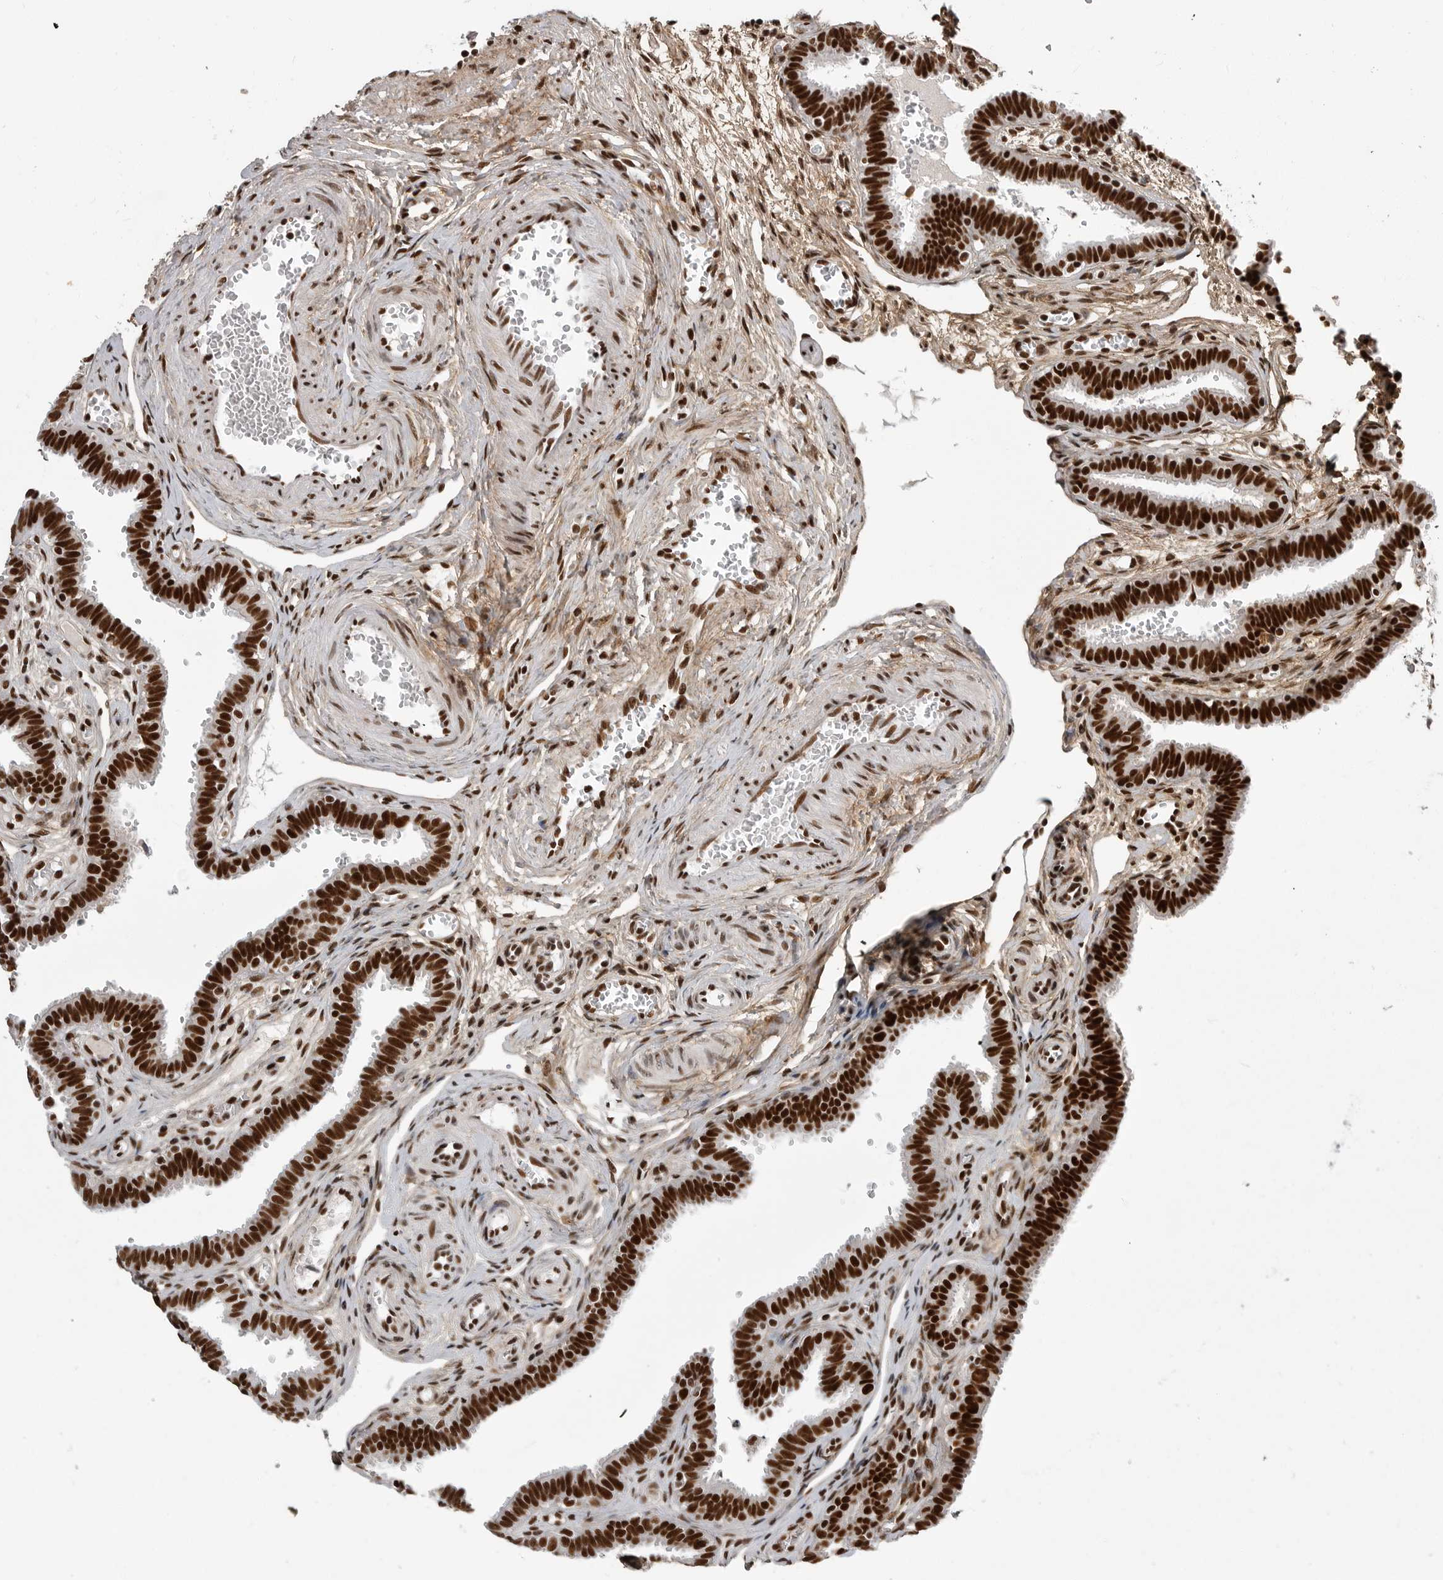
{"staining": {"intensity": "strong", "quantity": ">75%", "location": "nuclear"}, "tissue": "fallopian tube", "cell_type": "Glandular cells", "image_type": "normal", "snomed": [{"axis": "morphology", "description": "Normal tissue, NOS"}, {"axis": "topography", "description": "Fallopian tube"}, {"axis": "topography", "description": "Placenta"}], "caption": "IHC (DAB) staining of unremarkable human fallopian tube demonstrates strong nuclear protein expression in about >75% of glandular cells.", "gene": "PPP1R8", "patient": {"sex": "female", "age": 32}}